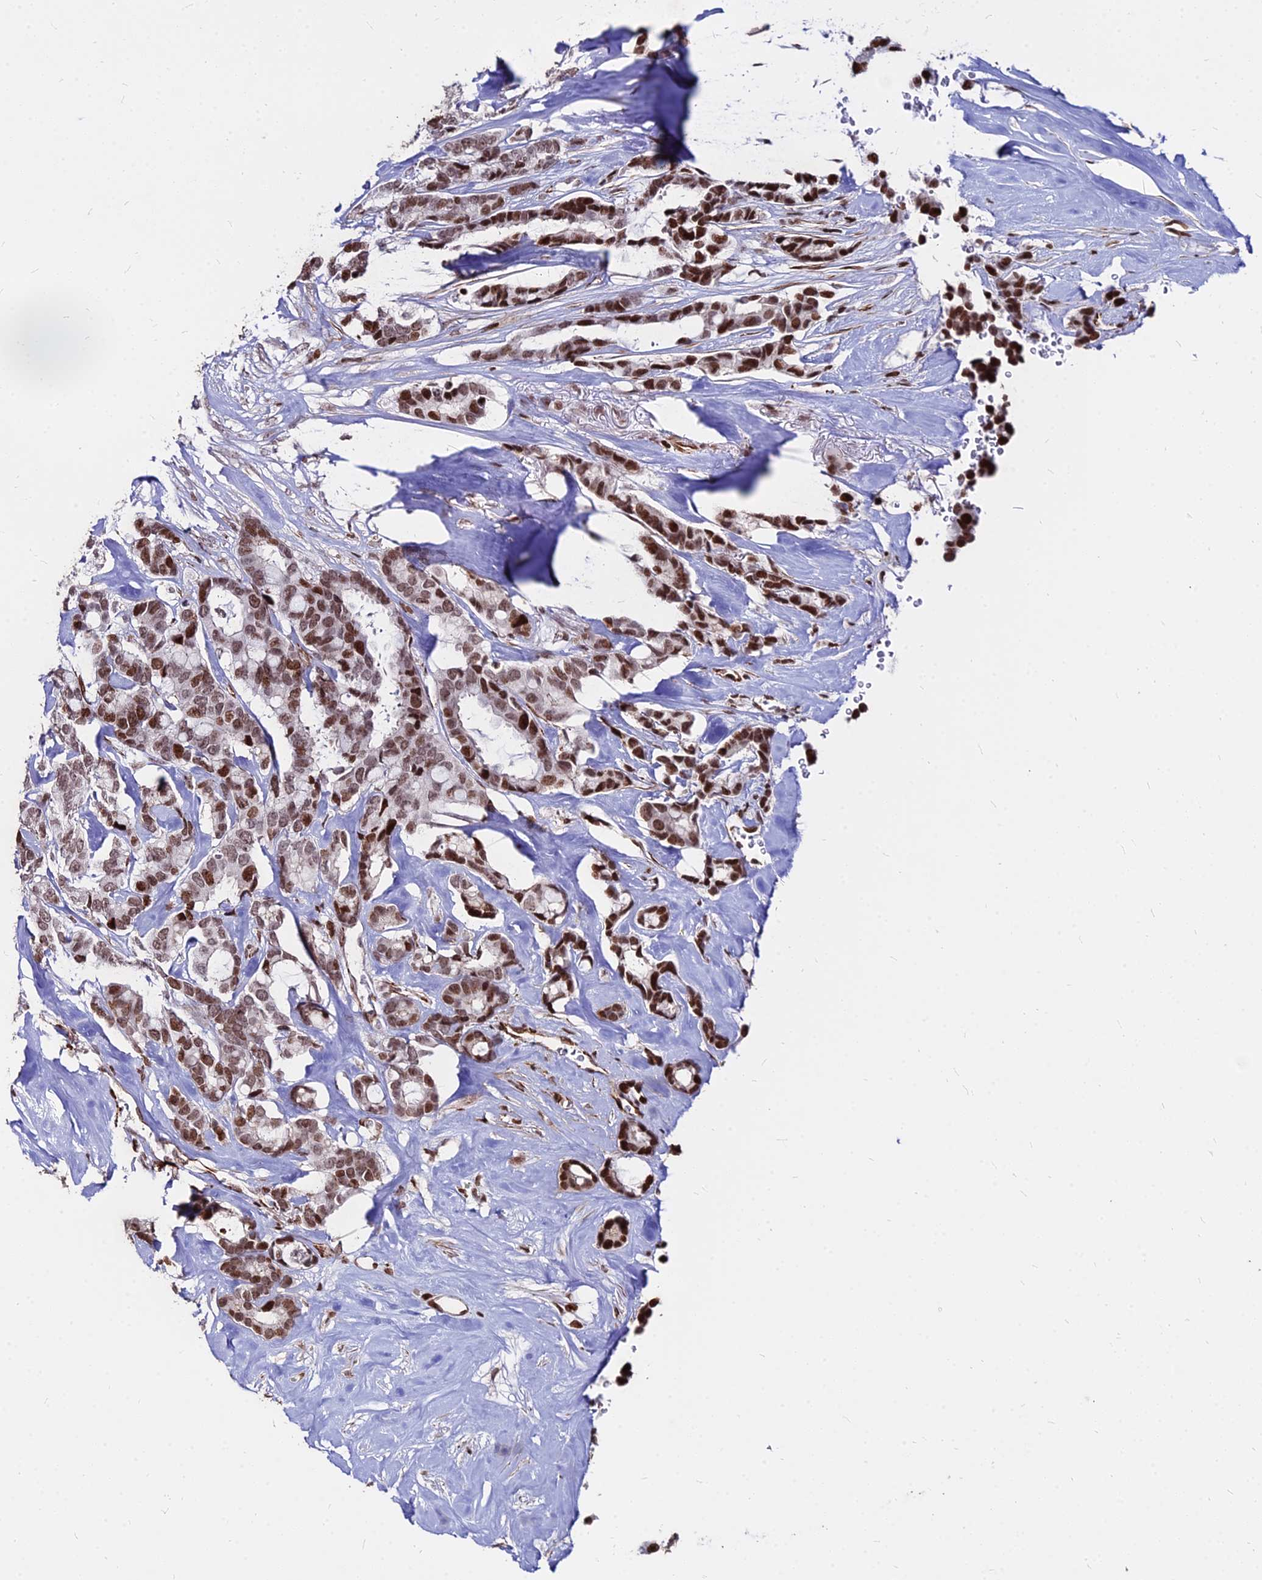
{"staining": {"intensity": "strong", "quantity": ">75%", "location": "nuclear"}, "tissue": "breast cancer", "cell_type": "Tumor cells", "image_type": "cancer", "snomed": [{"axis": "morphology", "description": "Duct carcinoma"}, {"axis": "topography", "description": "Breast"}], "caption": "The immunohistochemical stain labels strong nuclear positivity in tumor cells of breast cancer (invasive ductal carcinoma) tissue.", "gene": "NYAP2", "patient": {"sex": "female", "age": 87}}